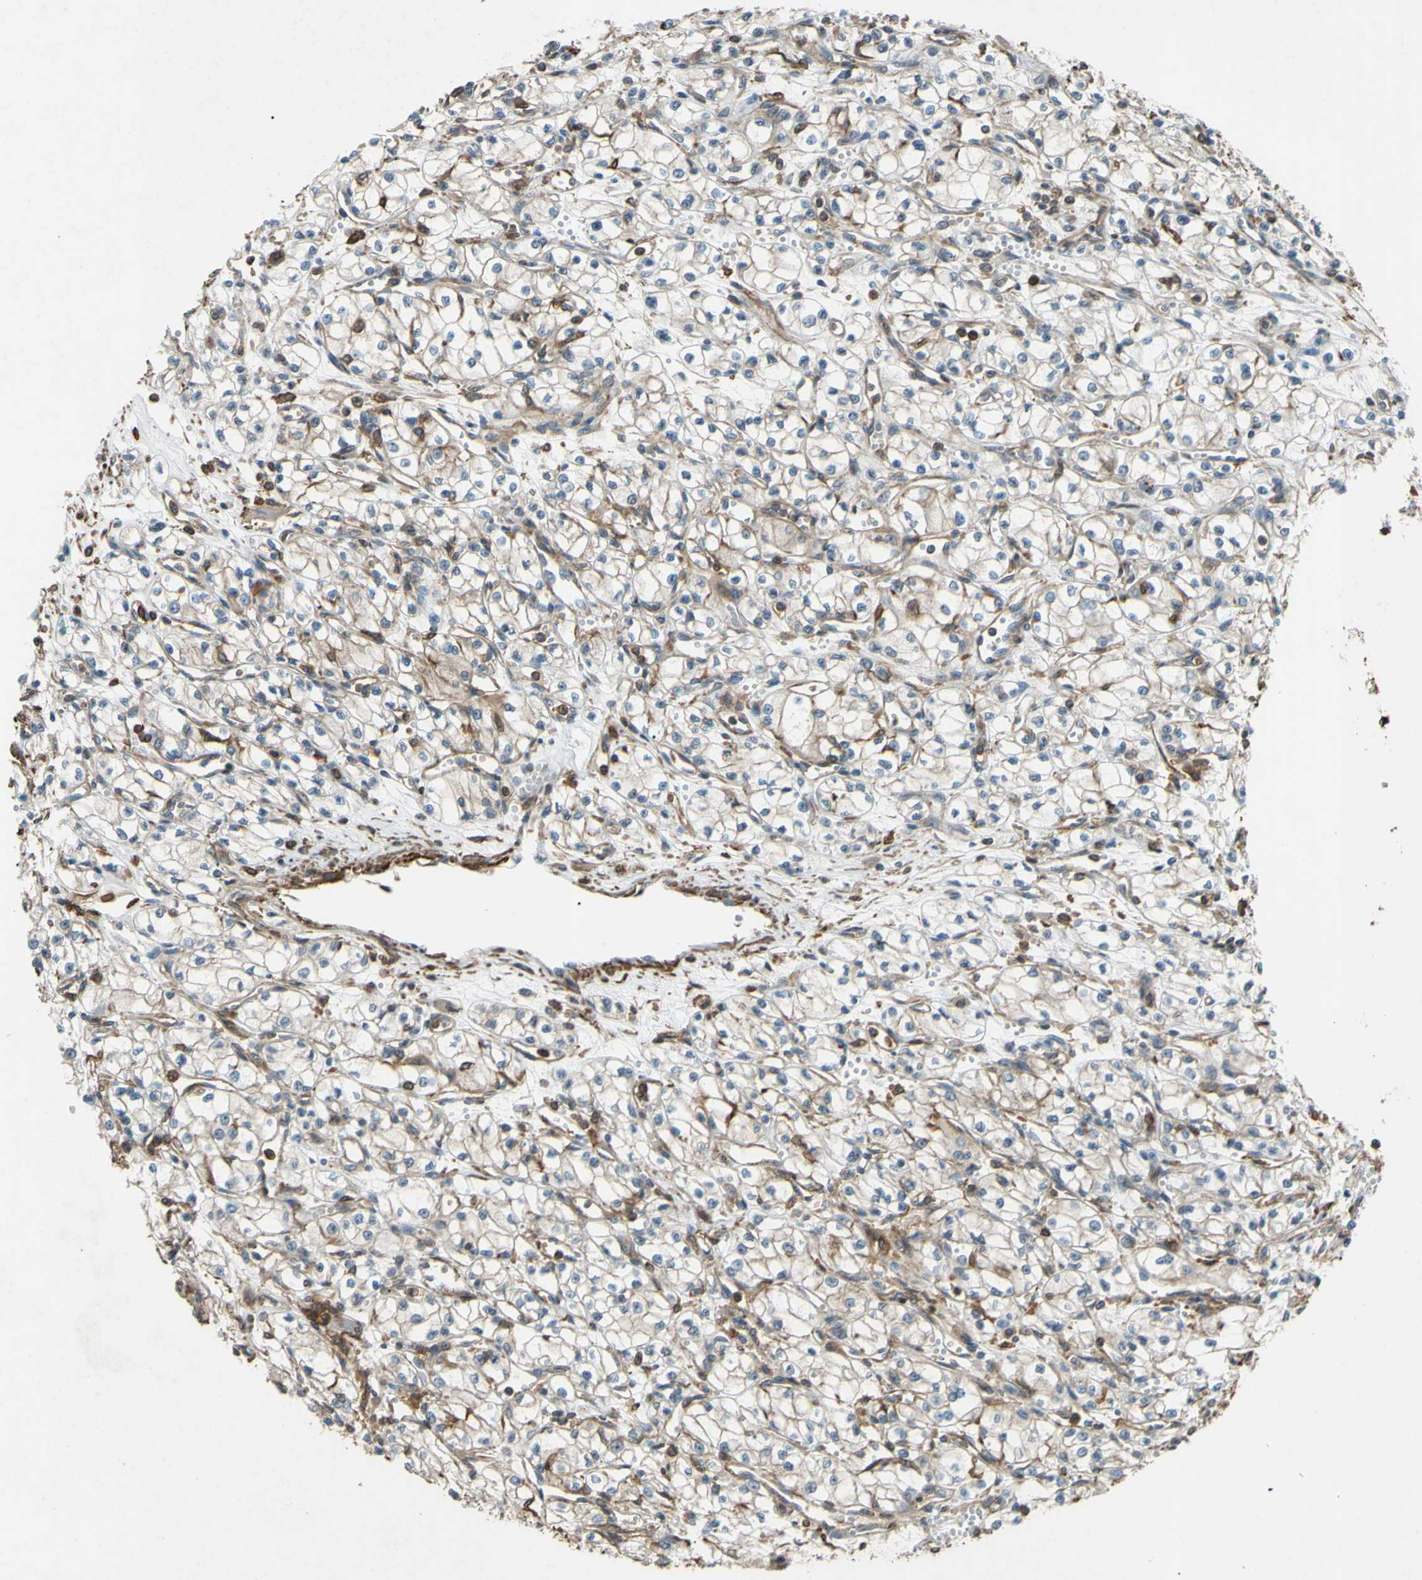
{"staining": {"intensity": "weak", "quantity": "25%-75%", "location": "cytoplasmic/membranous"}, "tissue": "renal cancer", "cell_type": "Tumor cells", "image_type": "cancer", "snomed": [{"axis": "morphology", "description": "Normal tissue, NOS"}, {"axis": "morphology", "description": "Adenocarcinoma, NOS"}, {"axis": "topography", "description": "Kidney"}], "caption": "The micrograph shows a brown stain indicating the presence of a protein in the cytoplasmic/membranous of tumor cells in adenocarcinoma (renal).", "gene": "ADD3", "patient": {"sex": "male", "age": 59}}